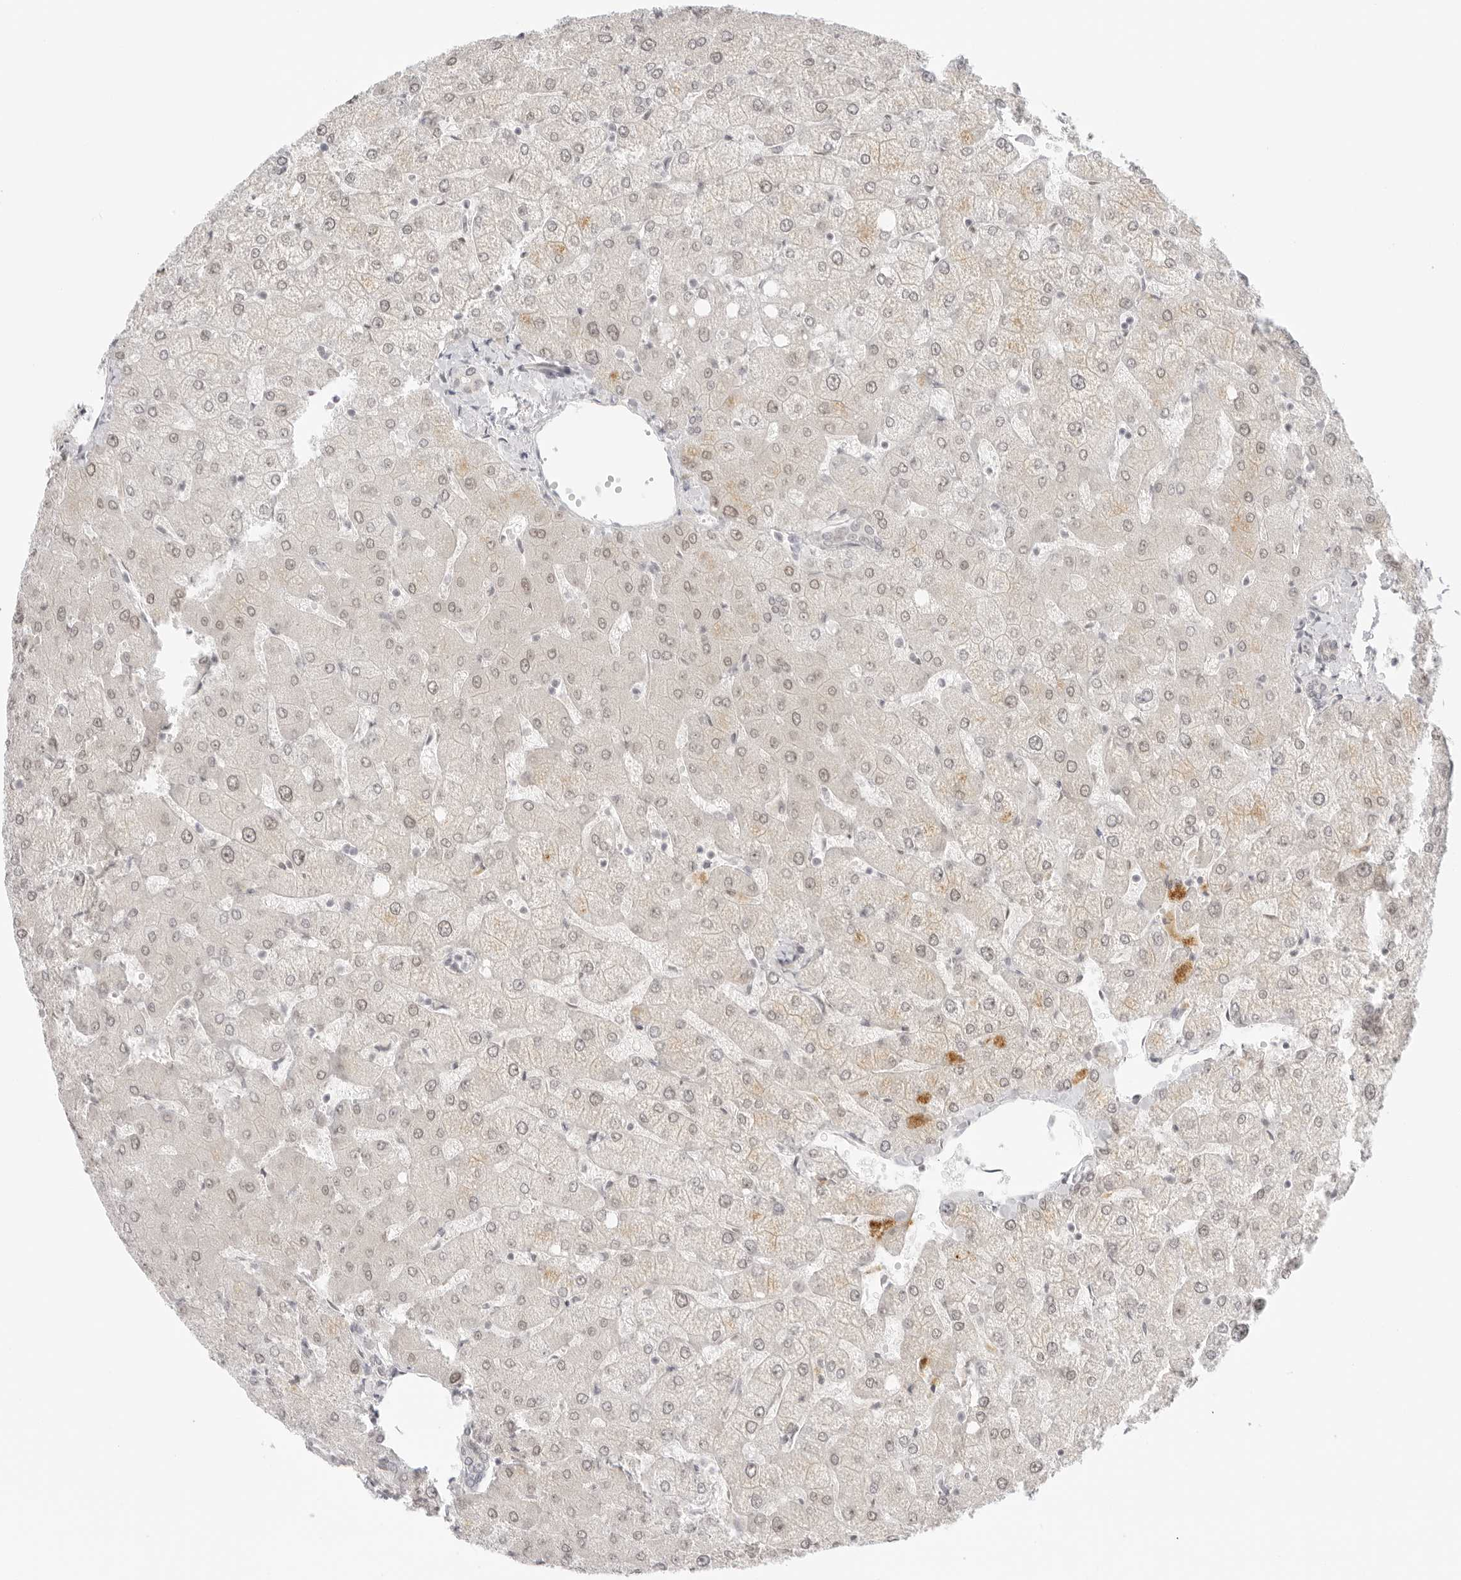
{"staining": {"intensity": "weak", "quantity": "25%-75%", "location": "cytoplasmic/membranous,nuclear"}, "tissue": "liver", "cell_type": "Cholangiocytes", "image_type": "normal", "snomed": [{"axis": "morphology", "description": "Normal tissue, NOS"}, {"axis": "topography", "description": "Liver"}], "caption": "Immunohistochemical staining of benign human liver displays weak cytoplasmic/membranous,nuclear protein positivity in approximately 25%-75% of cholangiocytes. The protein is shown in brown color, while the nuclei are stained blue.", "gene": "MED18", "patient": {"sex": "female", "age": 54}}